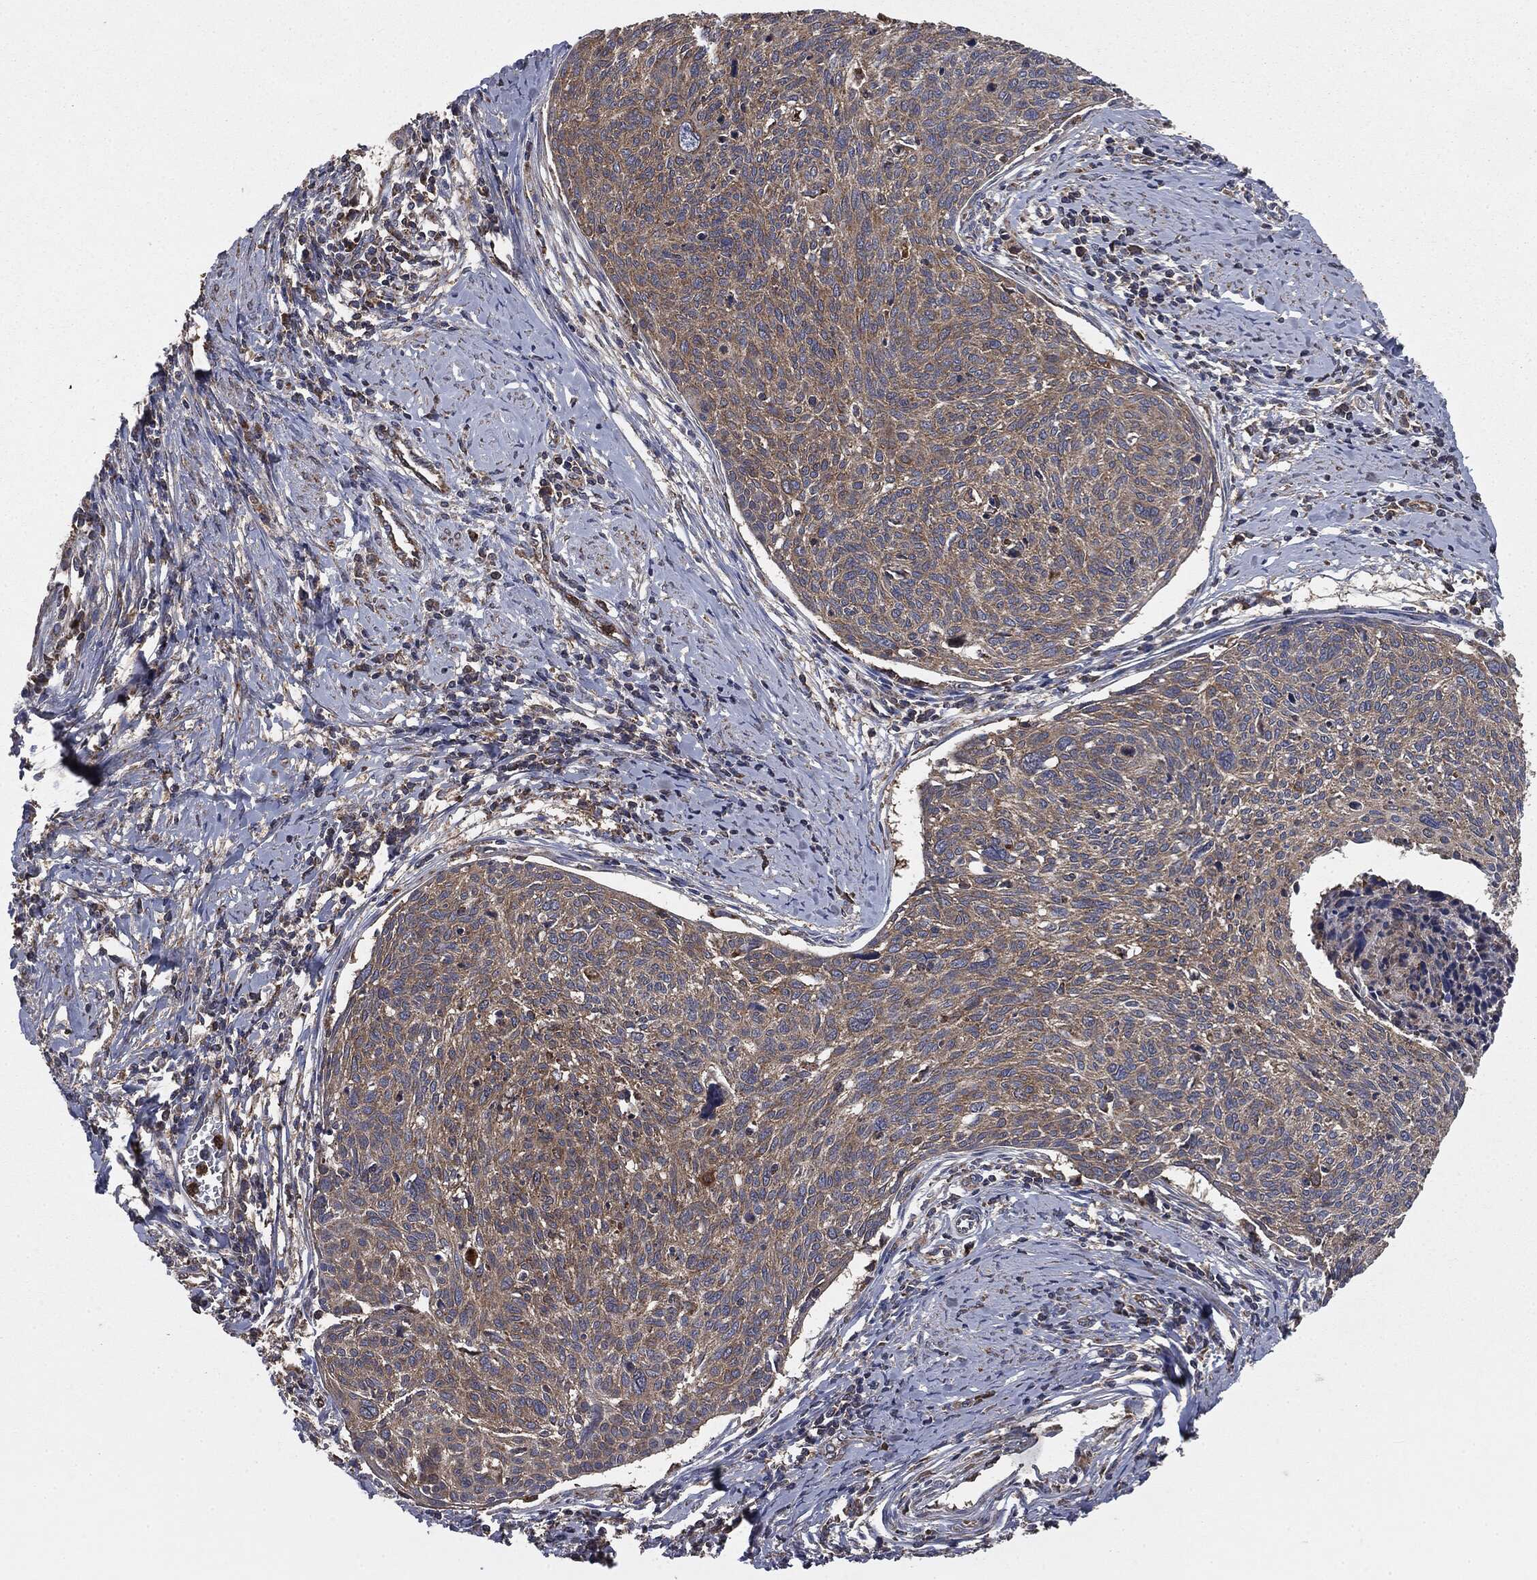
{"staining": {"intensity": "weak", "quantity": ">75%", "location": "cytoplasmic/membranous"}, "tissue": "cervical cancer", "cell_type": "Tumor cells", "image_type": "cancer", "snomed": [{"axis": "morphology", "description": "Squamous cell carcinoma, NOS"}, {"axis": "topography", "description": "Cervix"}], "caption": "The immunohistochemical stain shows weak cytoplasmic/membranous expression in tumor cells of cervical squamous cell carcinoma tissue.", "gene": "MAPK6", "patient": {"sex": "female", "age": 49}}